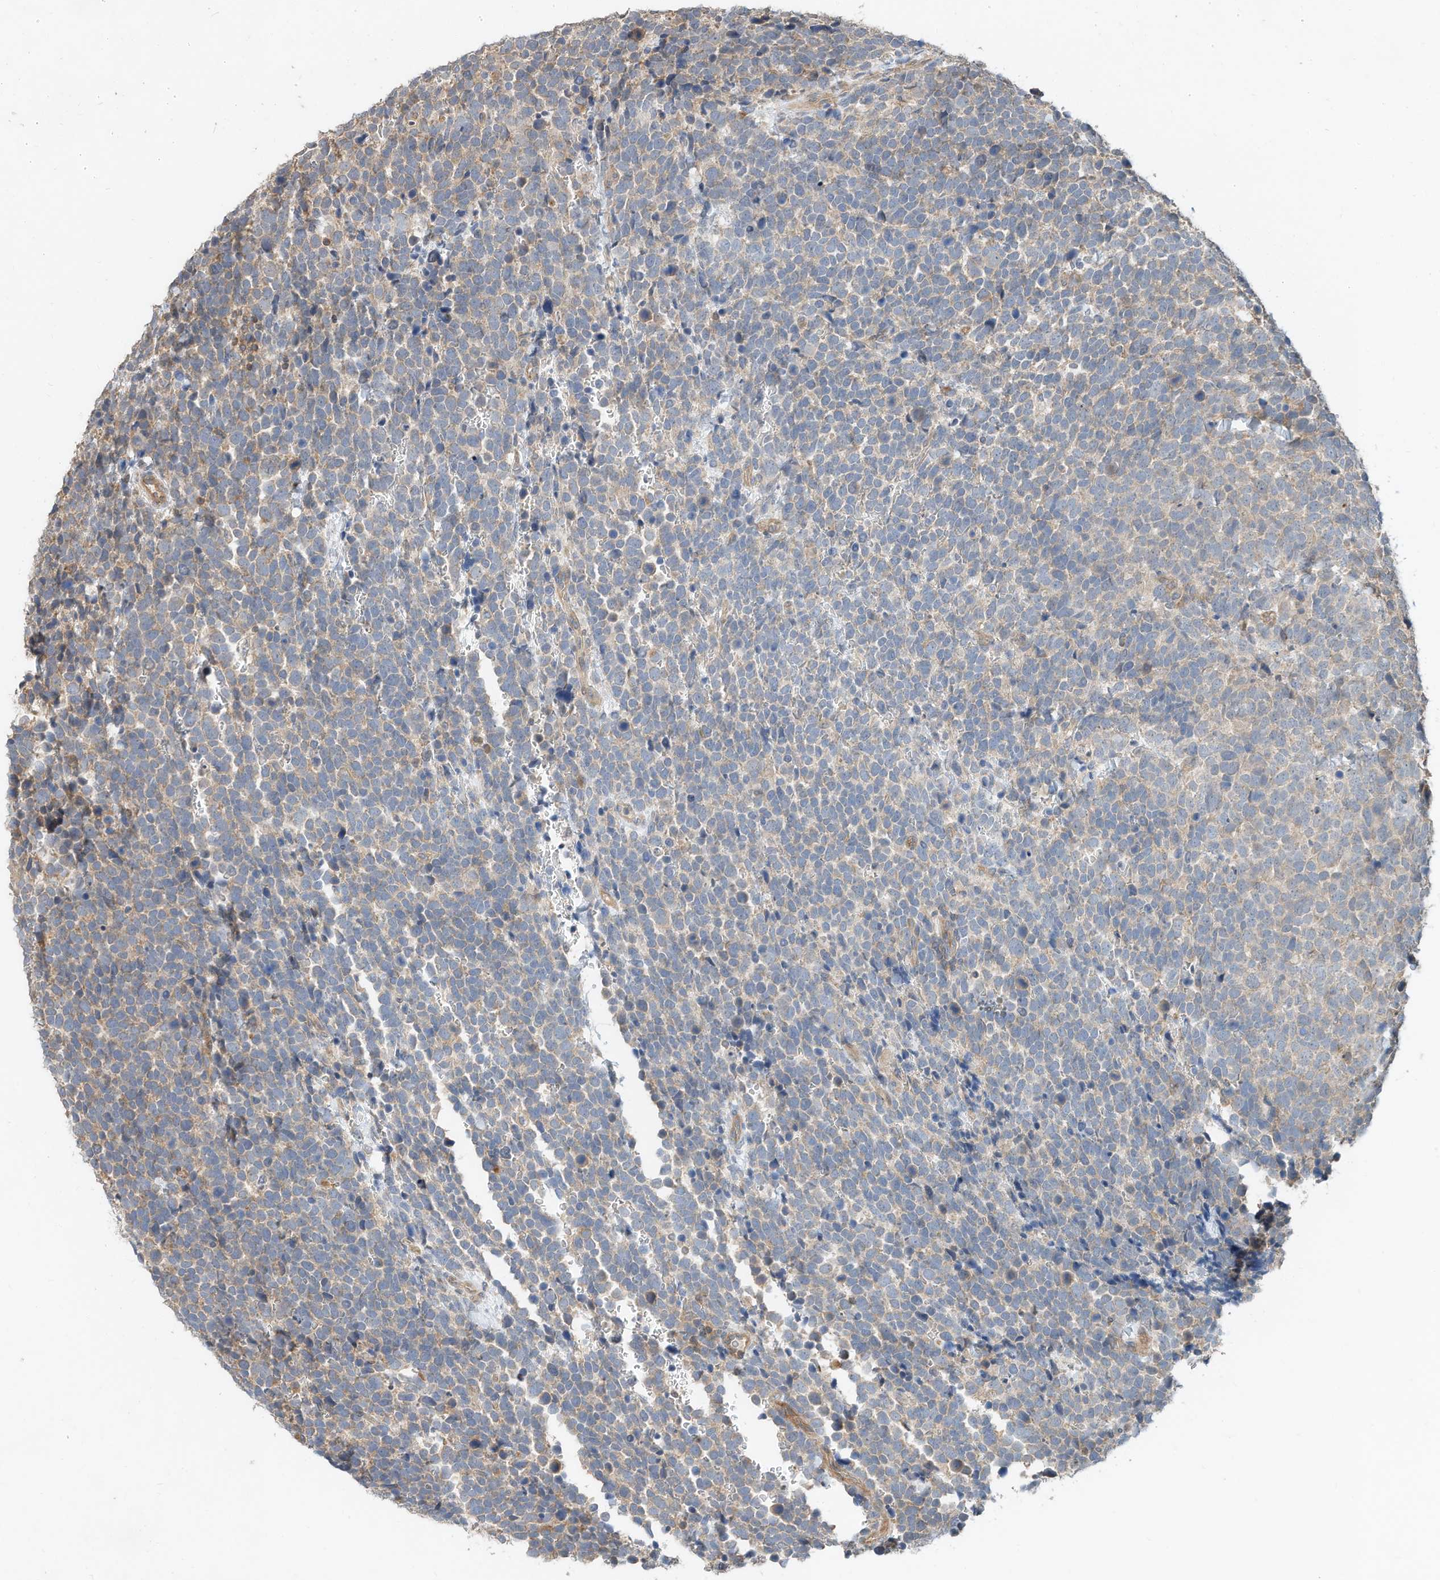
{"staining": {"intensity": "weak", "quantity": "<25%", "location": "cytoplasmic/membranous"}, "tissue": "urothelial cancer", "cell_type": "Tumor cells", "image_type": "cancer", "snomed": [{"axis": "morphology", "description": "Urothelial carcinoma, High grade"}, {"axis": "topography", "description": "Urinary bladder"}], "caption": "This is an immunohistochemistry (IHC) histopathology image of human urothelial cancer. There is no staining in tumor cells.", "gene": "CPAMD8", "patient": {"sex": "female", "age": 82}}